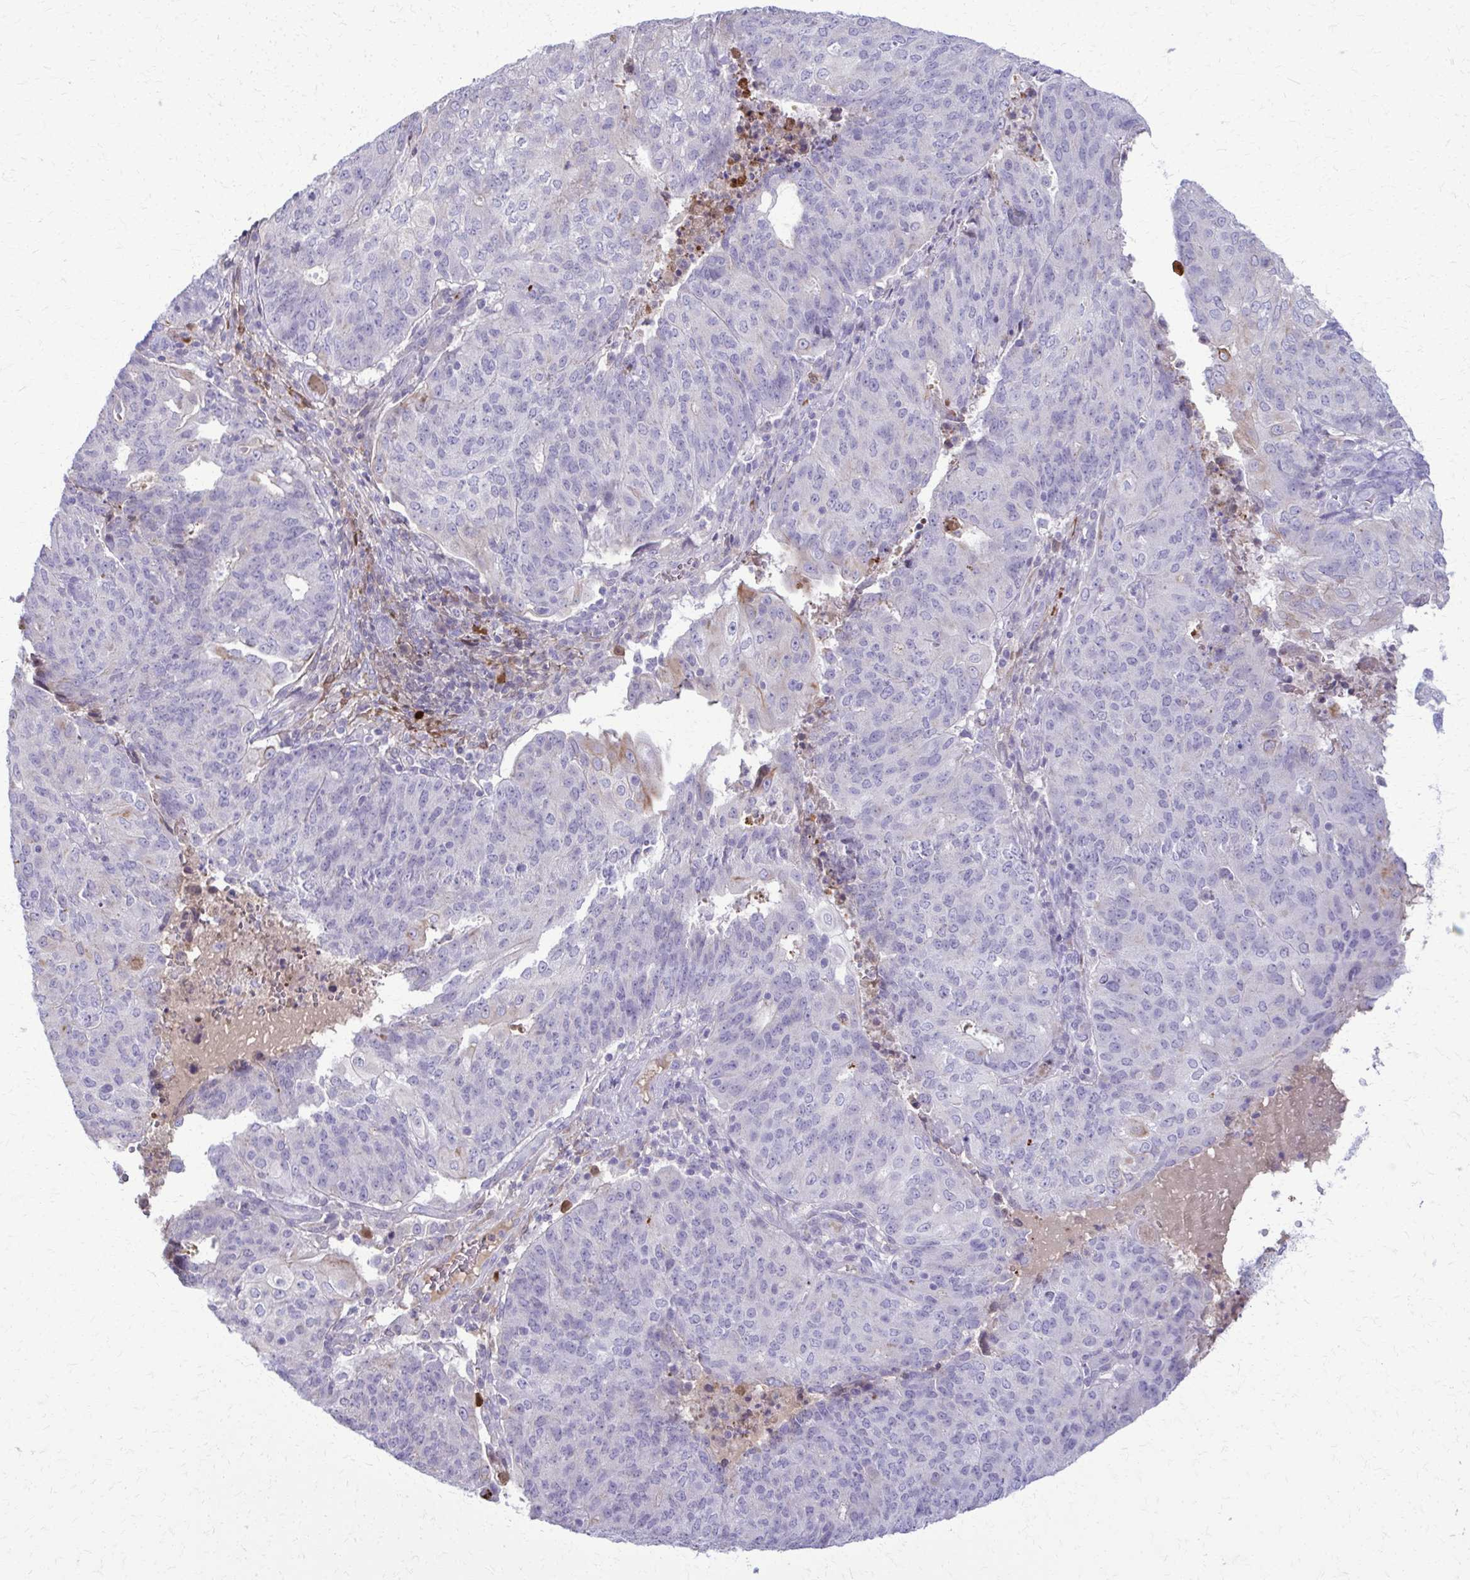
{"staining": {"intensity": "negative", "quantity": "none", "location": "none"}, "tissue": "endometrial cancer", "cell_type": "Tumor cells", "image_type": "cancer", "snomed": [{"axis": "morphology", "description": "Adenocarcinoma, NOS"}, {"axis": "topography", "description": "Endometrium"}], "caption": "IHC histopathology image of neoplastic tissue: human endometrial cancer stained with DAB (3,3'-diaminobenzidine) displays no significant protein staining in tumor cells. (IHC, brightfield microscopy, high magnification).", "gene": "OR4M1", "patient": {"sex": "female", "age": 82}}